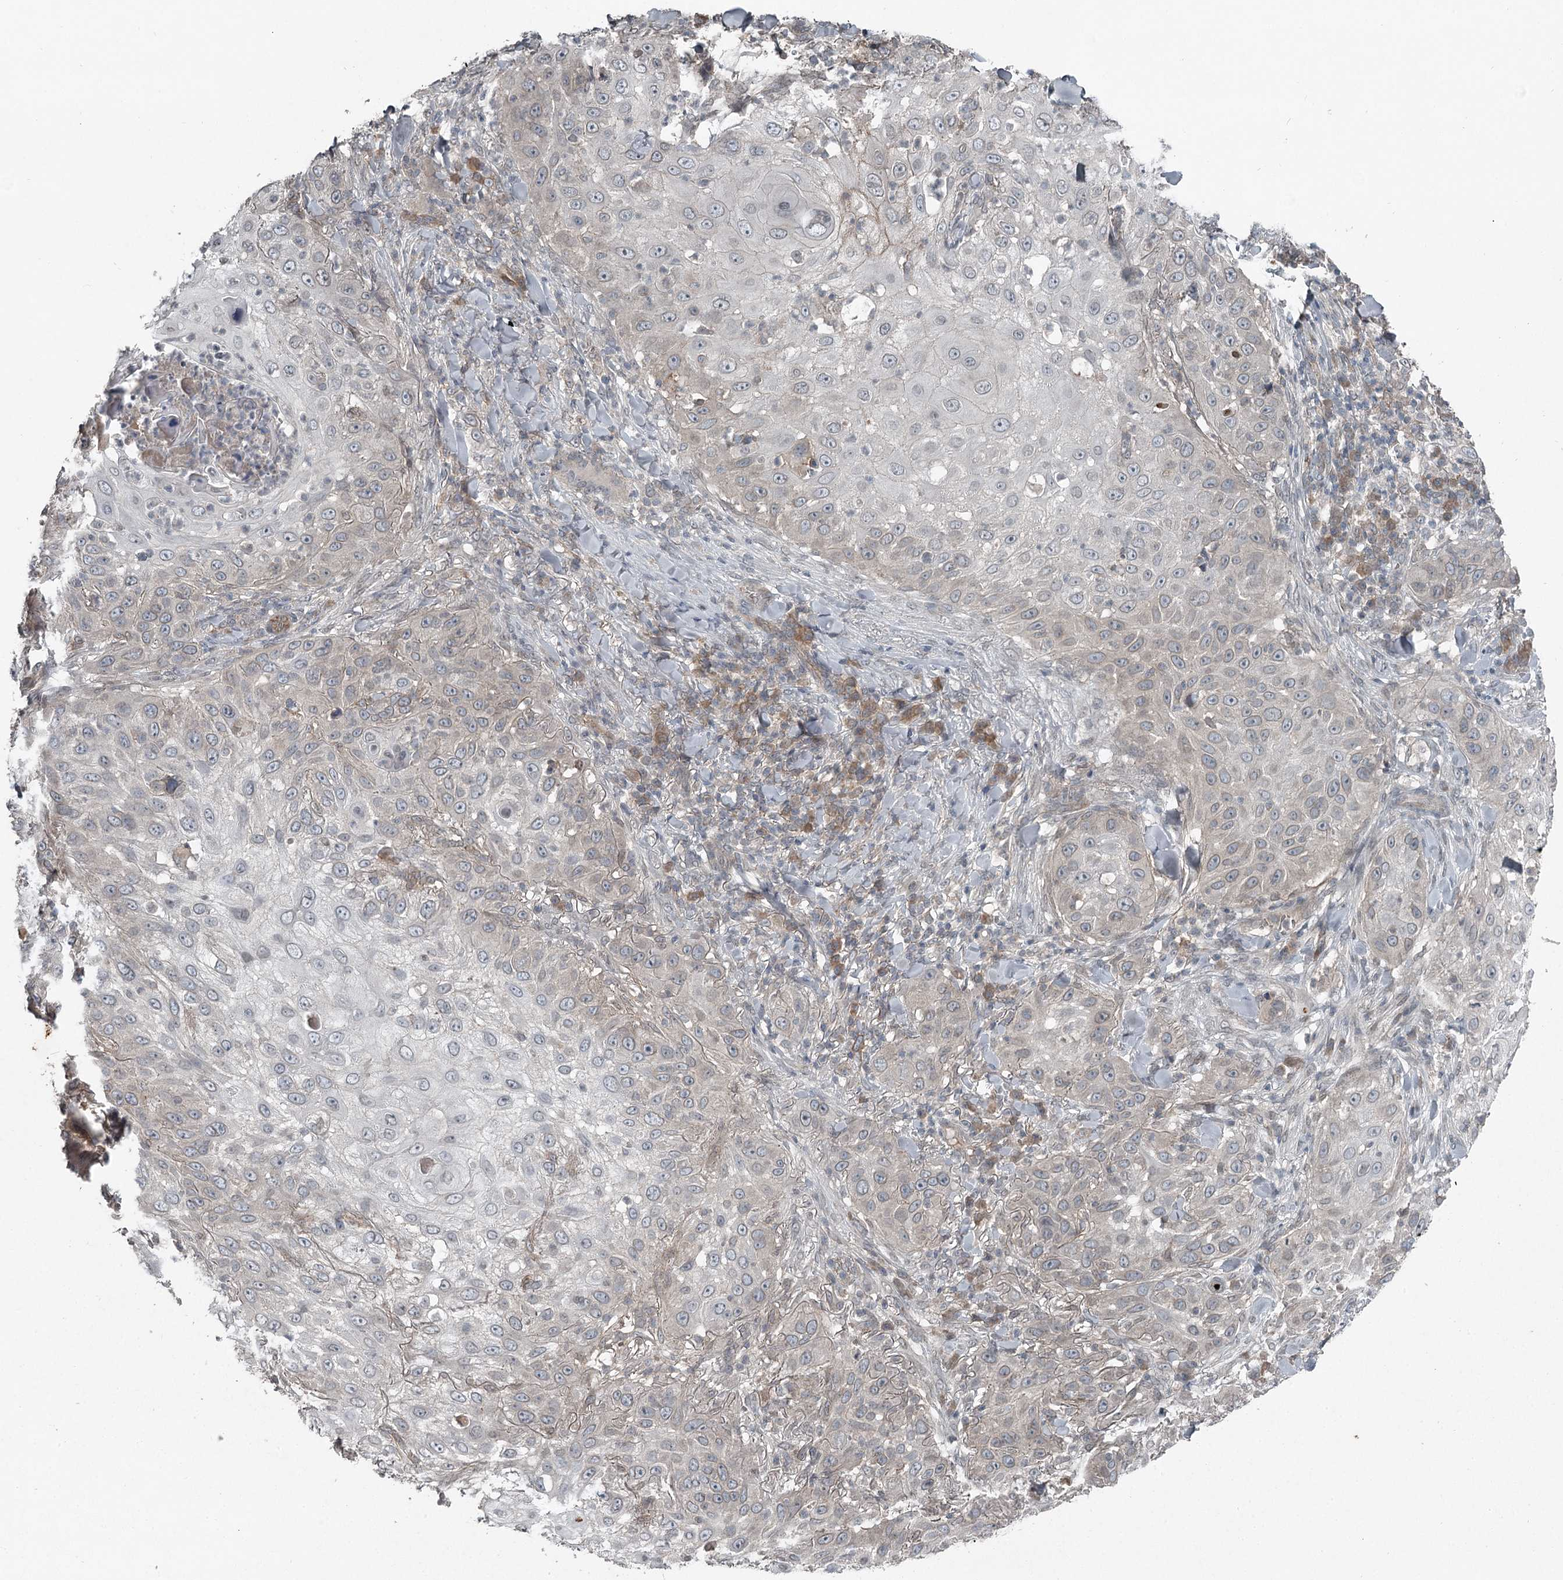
{"staining": {"intensity": "negative", "quantity": "none", "location": "none"}, "tissue": "skin cancer", "cell_type": "Tumor cells", "image_type": "cancer", "snomed": [{"axis": "morphology", "description": "Squamous cell carcinoma, NOS"}, {"axis": "topography", "description": "Skin"}], "caption": "The micrograph displays no significant positivity in tumor cells of squamous cell carcinoma (skin).", "gene": "SLC39A8", "patient": {"sex": "female", "age": 44}}